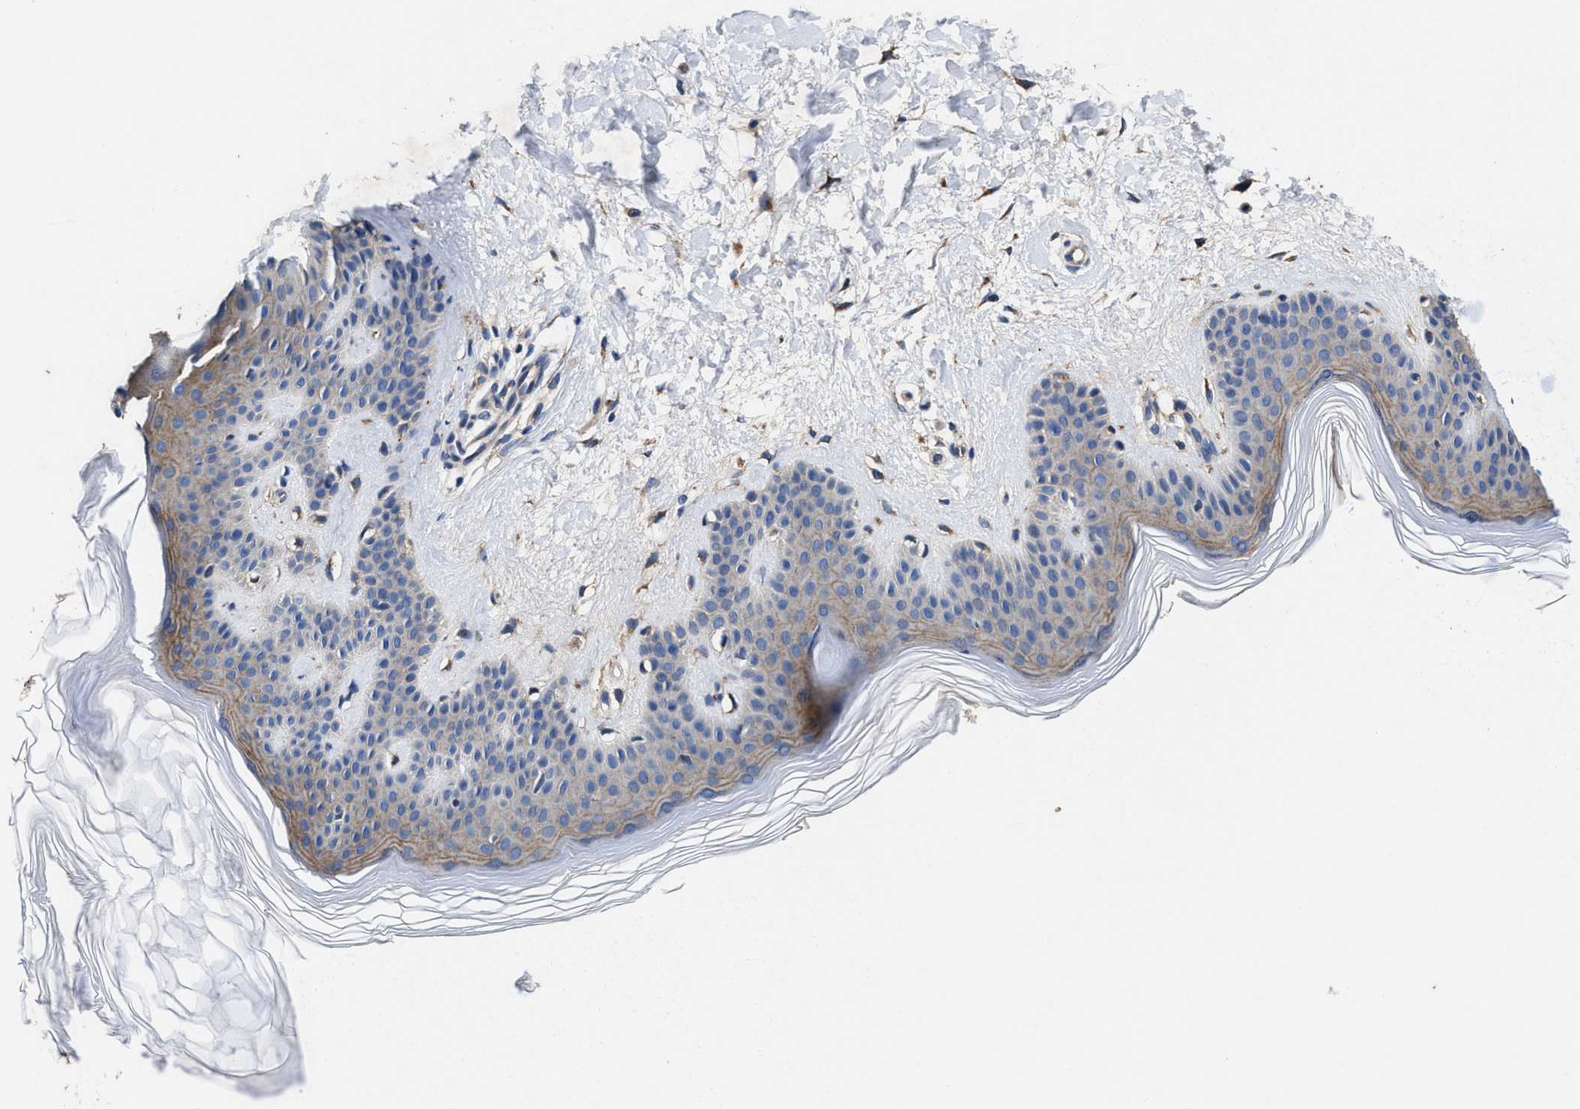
{"staining": {"intensity": "moderate", "quantity": ">75%", "location": "cytoplasmic/membranous"}, "tissue": "skin", "cell_type": "Fibroblasts", "image_type": "normal", "snomed": [{"axis": "morphology", "description": "Normal tissue, NOS"}, {"axis": "morphology", "description": "Malignant melanoma, Metastatic site"}, {"axis": "topography", "description": "Skin"}], "caption": "Fibroblasts display medium levels of moderate cytoplasmic/membranous staining in about >75% of cells in normal human skin.", "gene": "IDNK", "patient": {"sex": "male", "age": 41}}